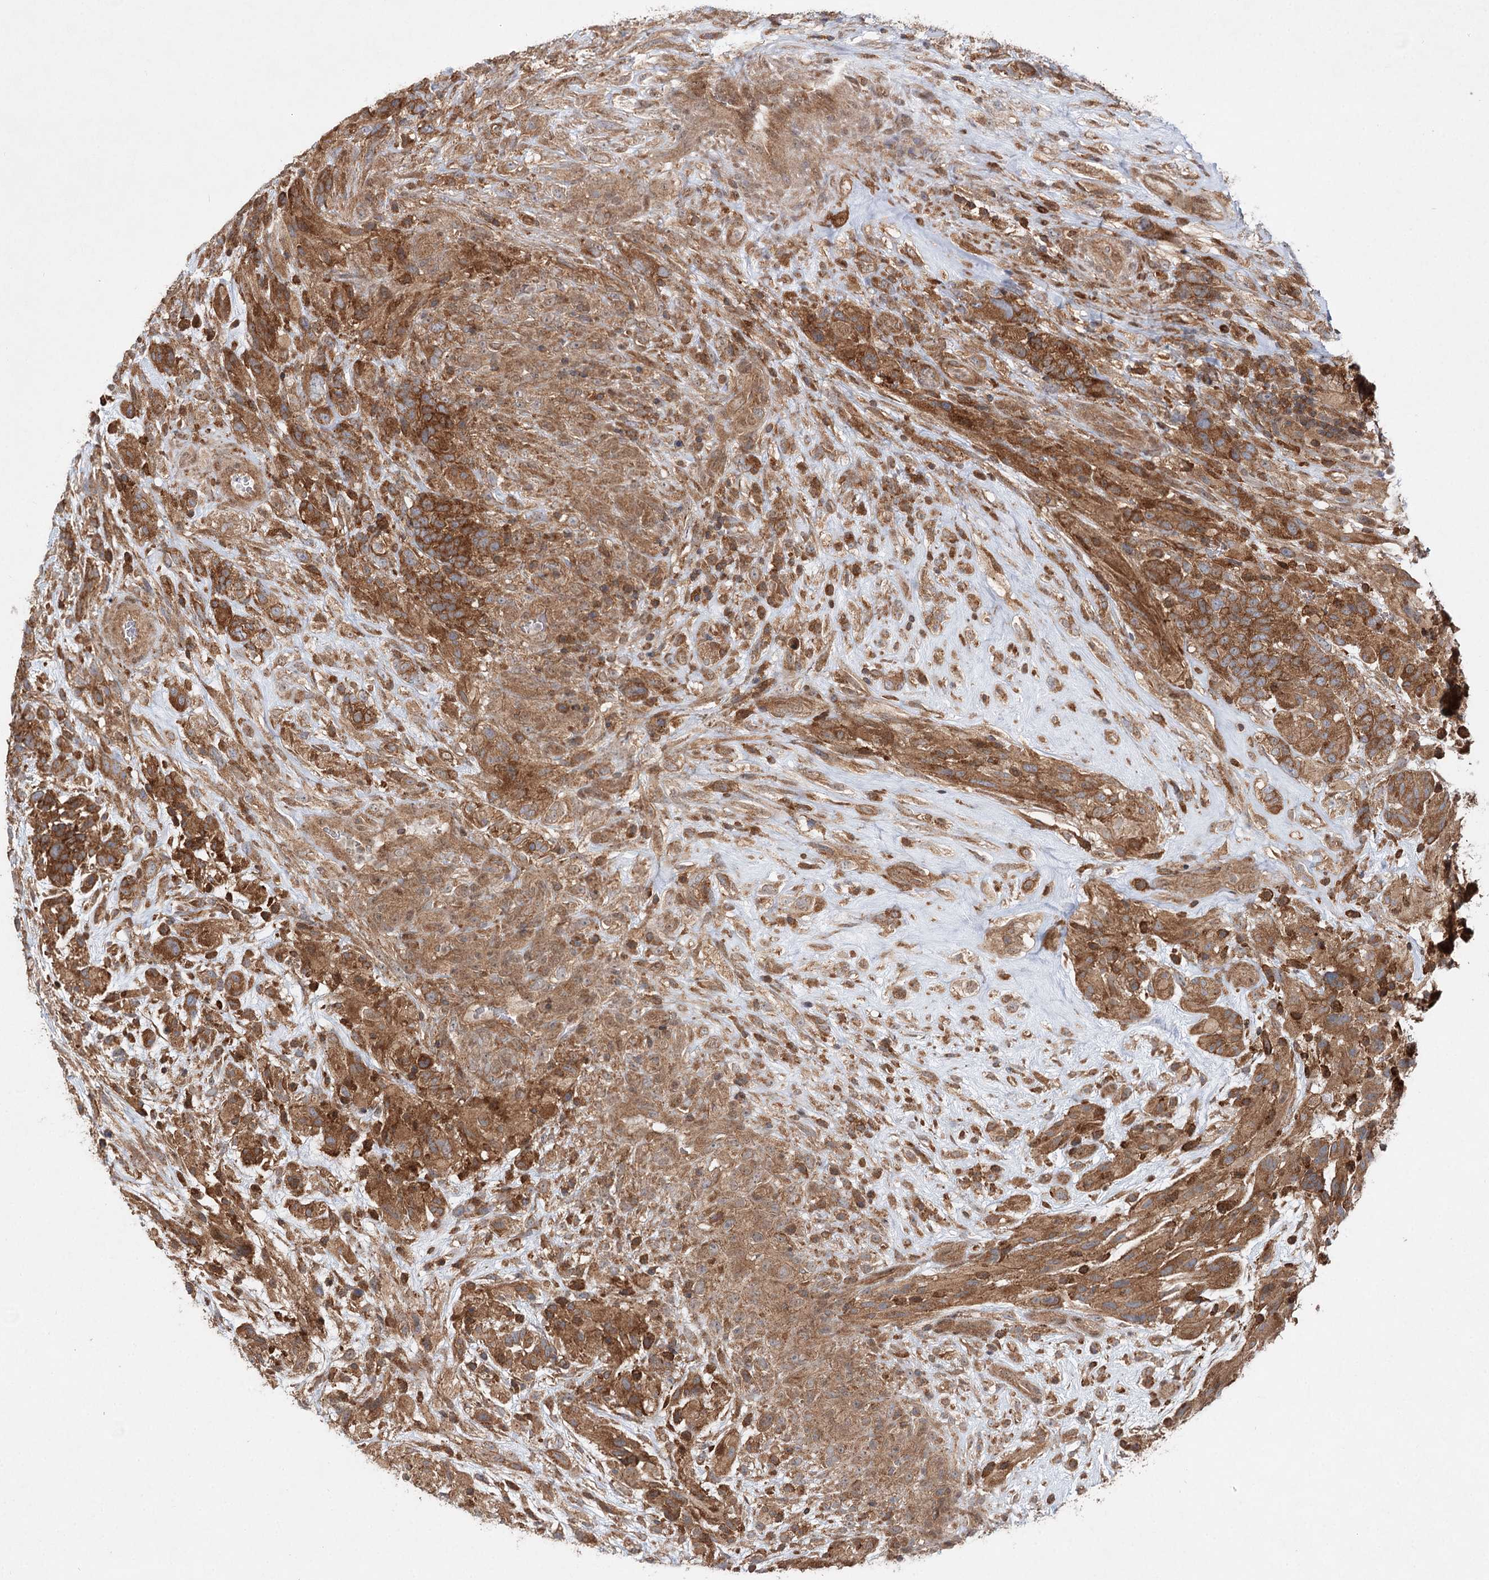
{"staining": {"intensity": "moderate", "quantity": ">75%", "location": "cytoplasmic/membranous"}, "tissue": "glioma", "cell_type": "Tumor cells", "image_type": "cancer", "snomed": [{"axis": "morphology", "description": "Glioma, malignant, High grade"}, {"axis": "topography", "description": "Brain"}], "caption": "High-grade glioma (malignant) tissue reveals moderate cytoplasmic/membranous expression in about >75% of tumor cells", "gene": "C12orf4", "patient": {"sex": "male", "age": 61}}